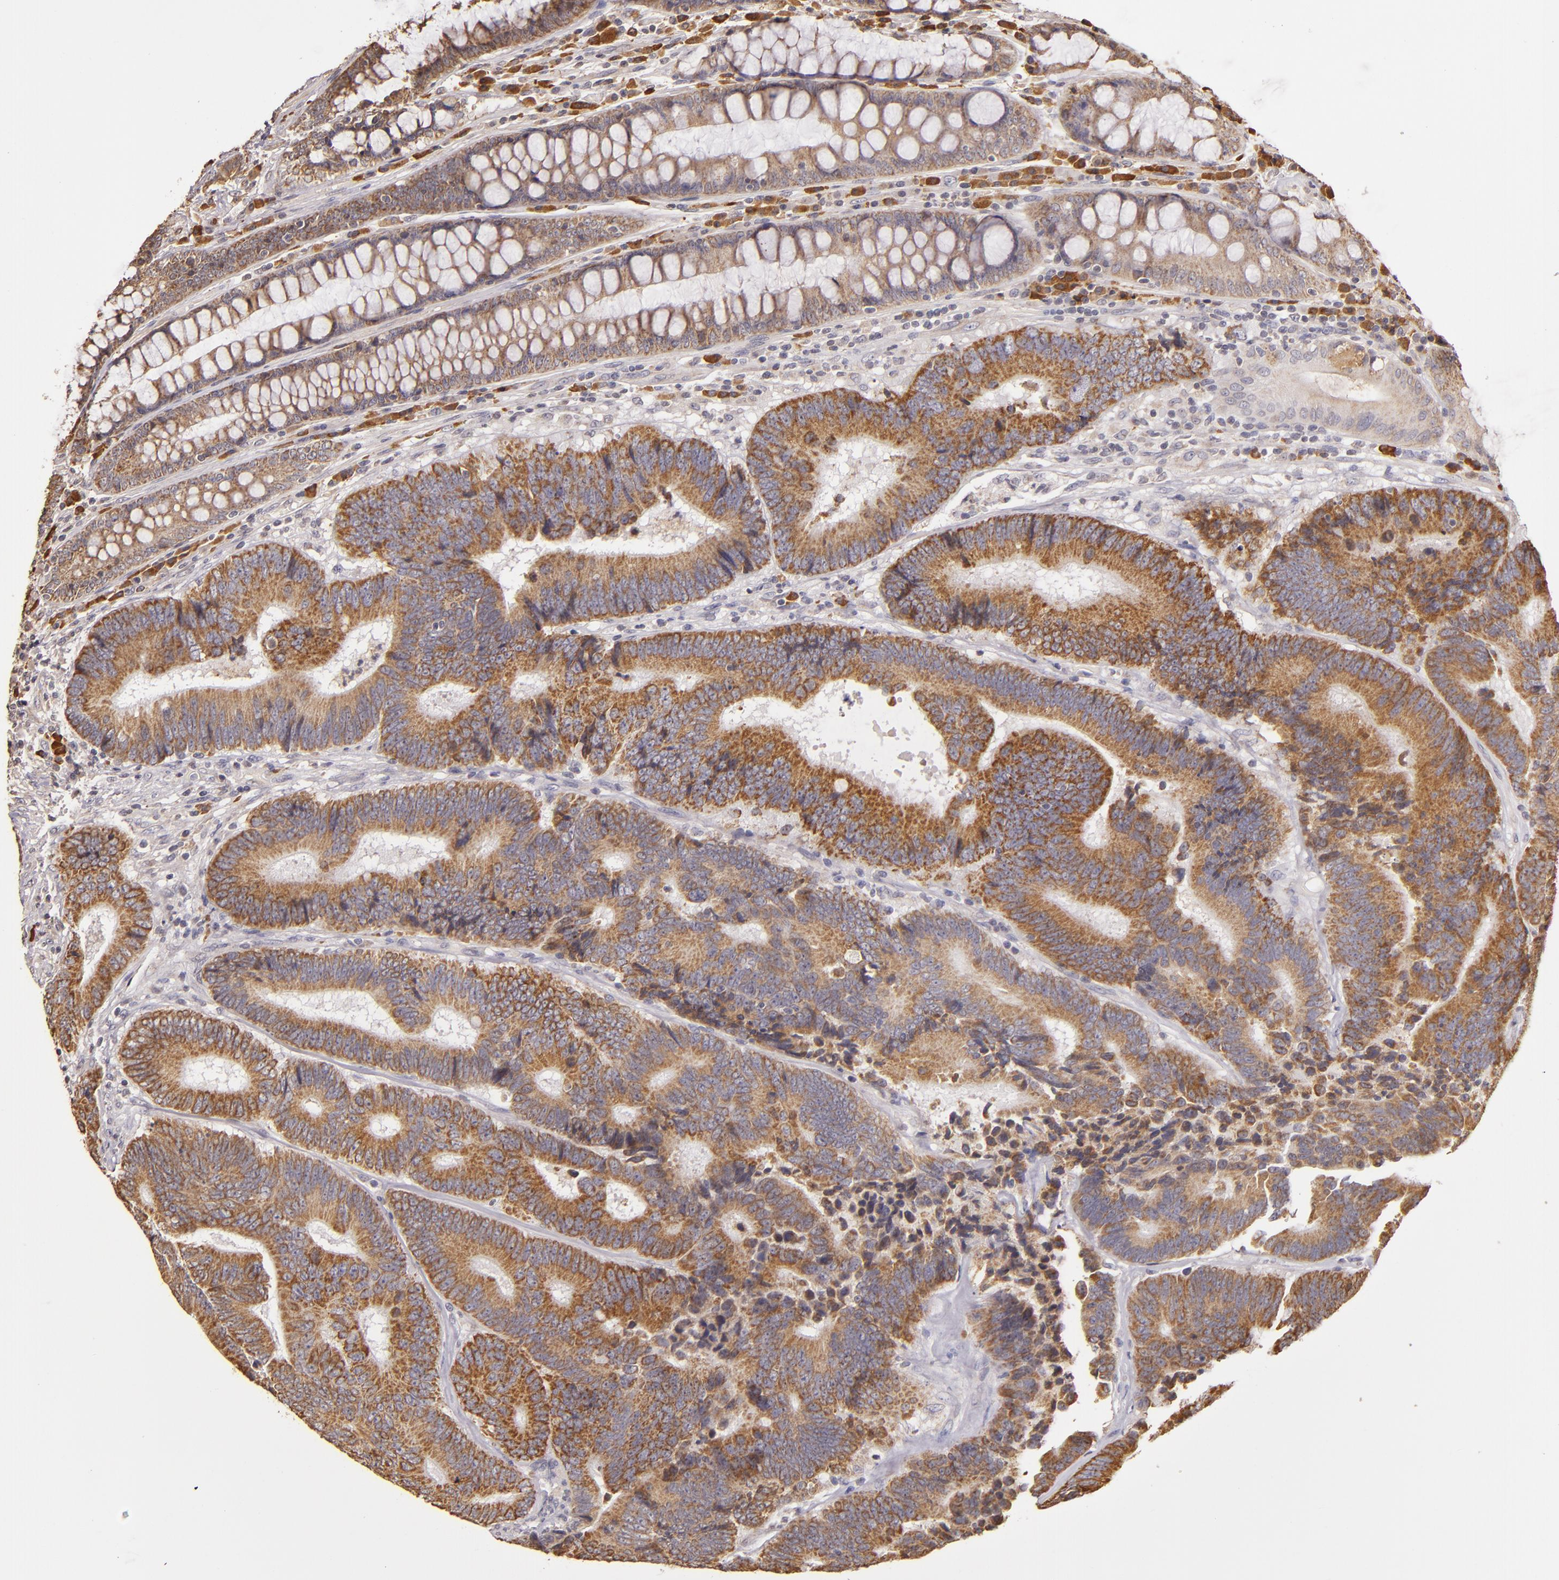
{"staining": {"intensity": "moderate", "quantity": ">75%", "location": "cytoplasmic/membranous"}, "tissue": "colorectal cancer", "cell_type": "Tumor cells", "image_type": "cancer", "snomed": [{"axis": "morphology", "description": "Normal tissue, NOS"}, {"axis": "morphology", "description": "Adenocarcinoma, NOS"}, {"axis": "topography", "description": "Colon"}], "caption": "This image reveals adenocarcinoma (colorectal) stained with immunohistochemistry to label a protein in brown. The cytoplasmic/membranous of tumor cells show moderate positivity for the protein. Nuclei are counter-stained blue.", "gene": "ABL1", "patient": {"sex": "female", "age": 78}}